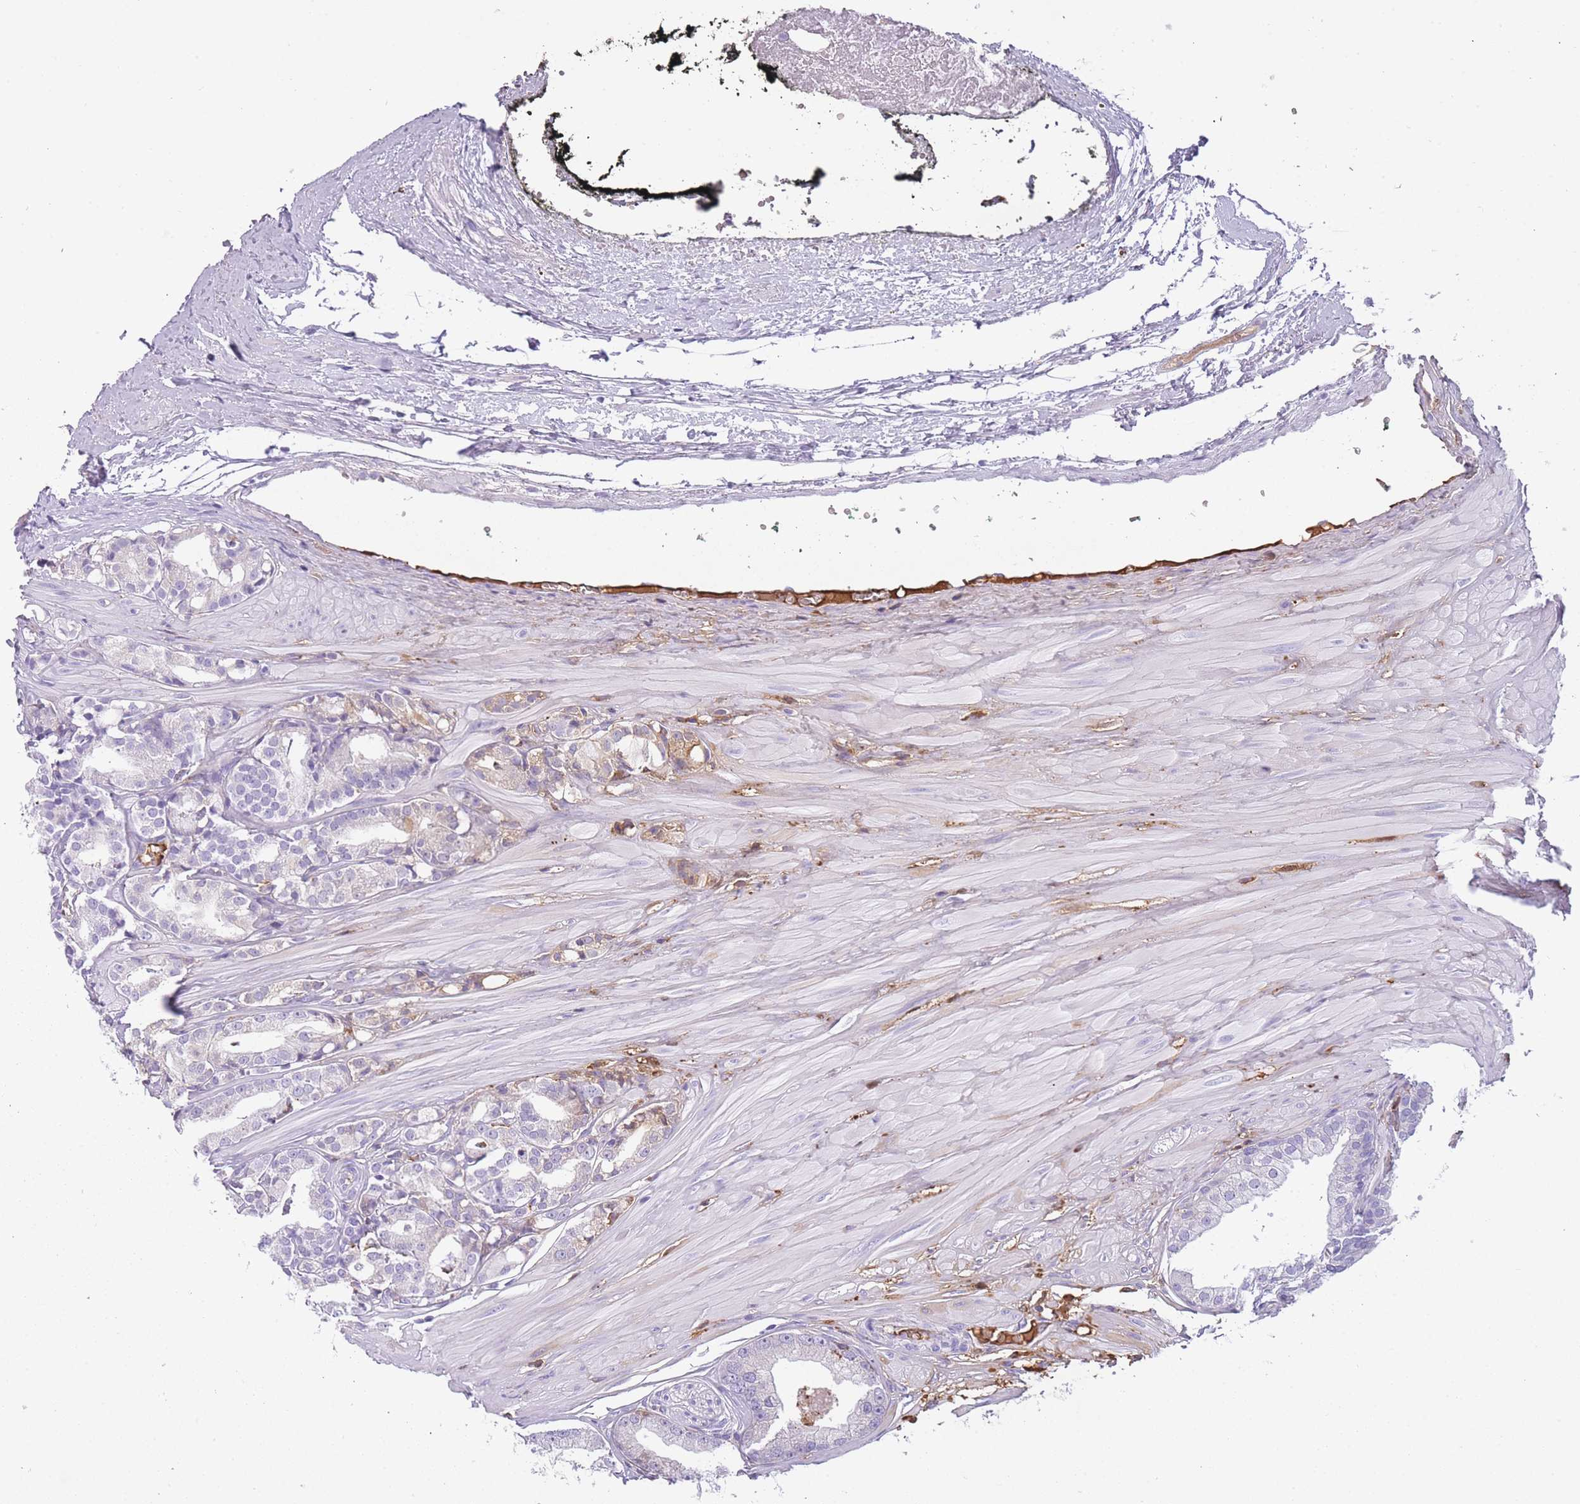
{"staining": {"intensity": "weak", "quantity": "25%-75%", "location": "cytoplasmic/membranous"}, "tissue": "prostate cancer", "cell_type": "Tumor cells", "image_type": "cancer", "snomed": [{"axis": "morphology", "description": "Adenocarcinoma, High grade"}, {"axis": "topography", "description": "Prostate"}], "caption": "This image shows immunohistochemistry staining of prostate high-grade adenocarcinoma, with low weak cytoplasmic/membranous positivity in about 25%-75% of tumor cells.", "gene": "GNAT1", "patient": {"sex": "male", "age": 71}}